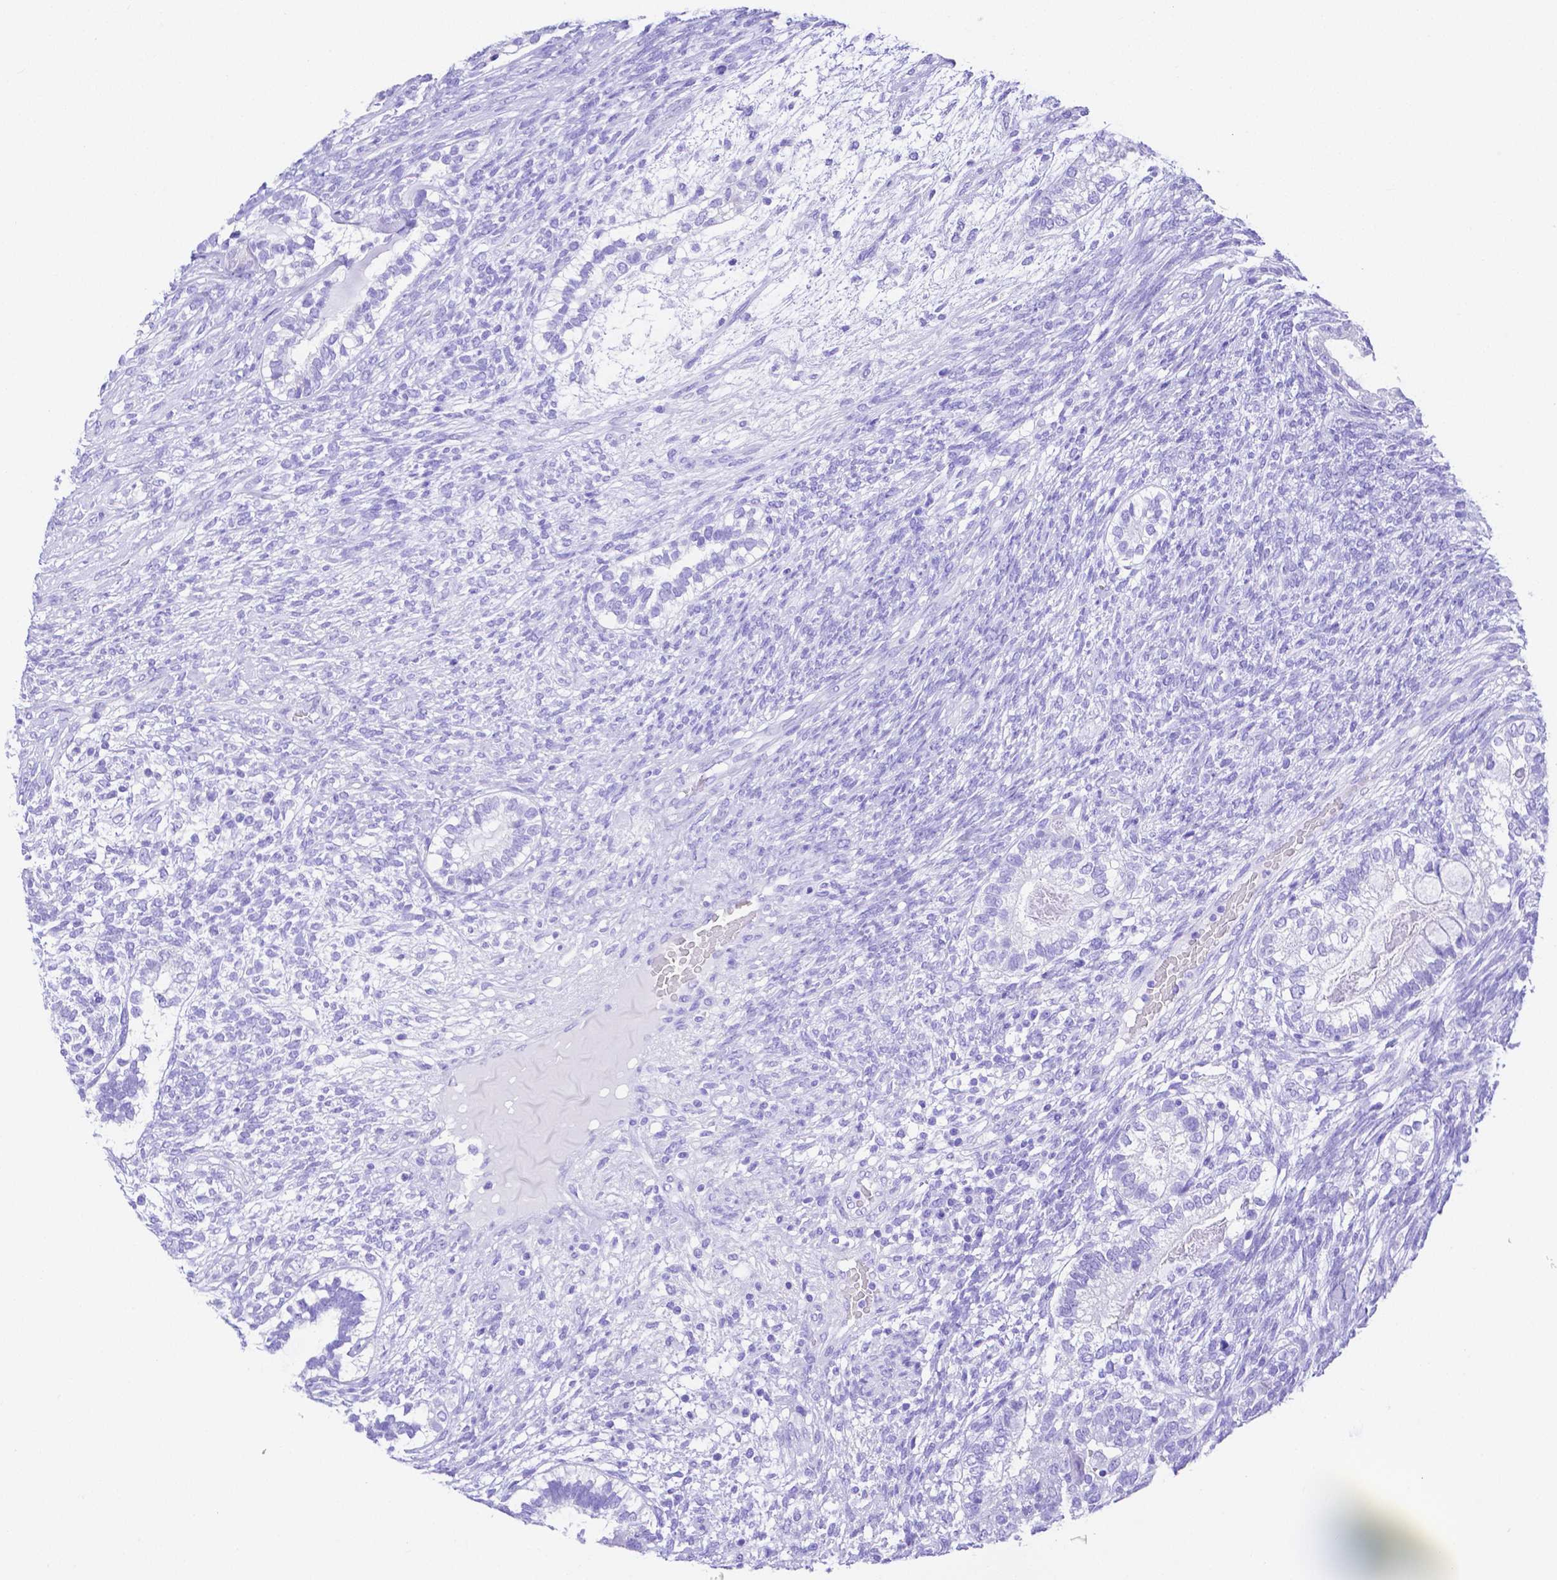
{"staining": {"intensity": "negative", "quantity": "none", "location": "none"}, "tissue": "testis cancer", "cell_type": "Tumor cells", "image_type": "cancer", "snomed": [{"axis": "morphology", "description": "Seminoma, NOS"}, {"axis": "morphology", "description": "Carcinoma, Embryonal, NOS"}, {"axis": "topography", "description": "Testis"}], "caption": "The photomicrograph demonstrates no staining of tumor cells in testis cancer (embryonal carcinoma).", "gene": "SMR3A", "patient": {"sex": "male", "age": 41}}